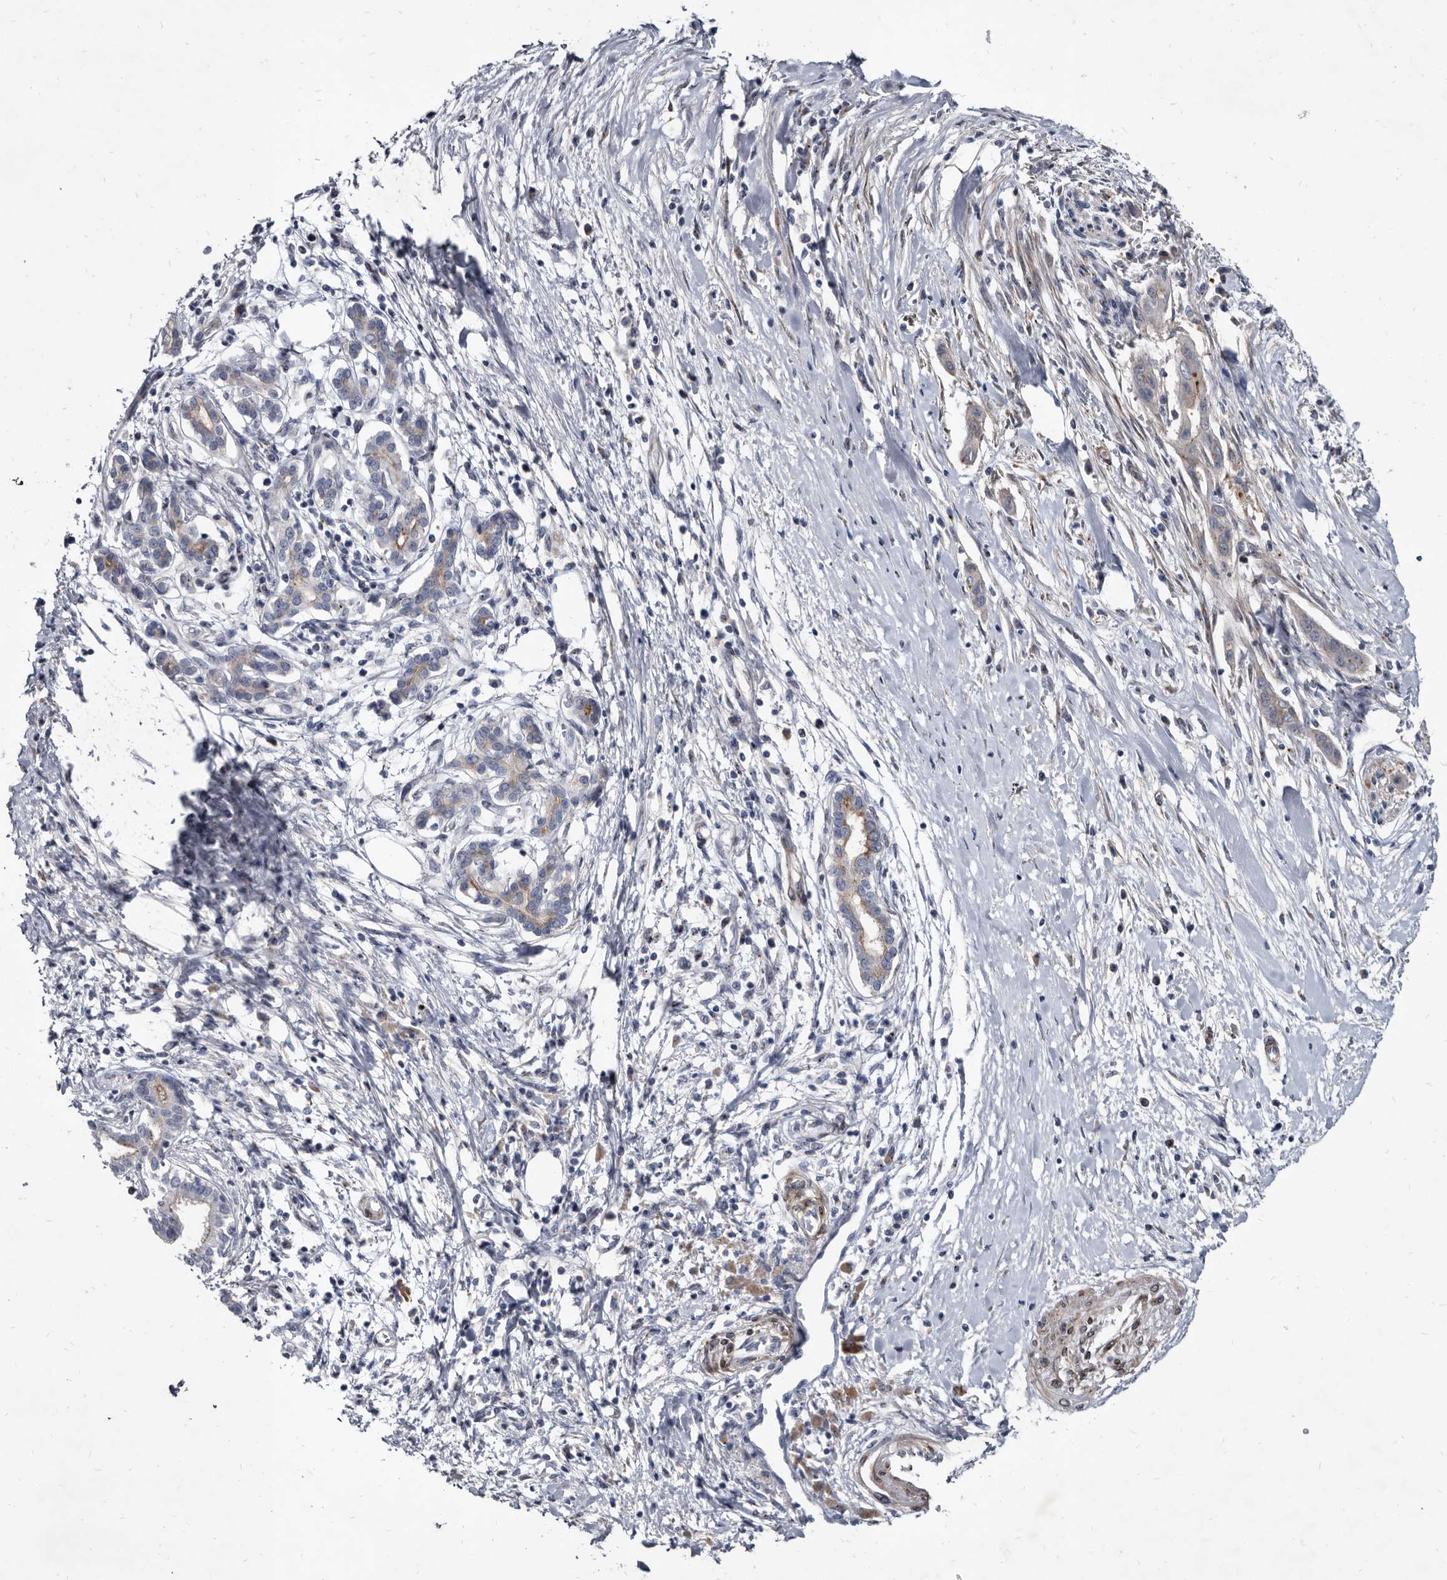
{"staining": {"intensity": "negative", "quantity": "none", "location": "none"}, "tissue": "pancreatic cancer", "cell_type": "Tumor cells", "image_type": "cancer", "snomed": [{"axis": "morphology", "description": "Adenocarcinoma, NOS"}, {"axis": "topography", "description": "Pancreas"}], "caption": "Image shows no protein expression in tumor cells of pancreatic adenocarcinoma tissue. (Brightfield microscopy of DAB (3,3'-diaminobenzidine) IHC at high magnification).", "gene": "PRSS8", "patient": {"sex": "male", "age": 58}}